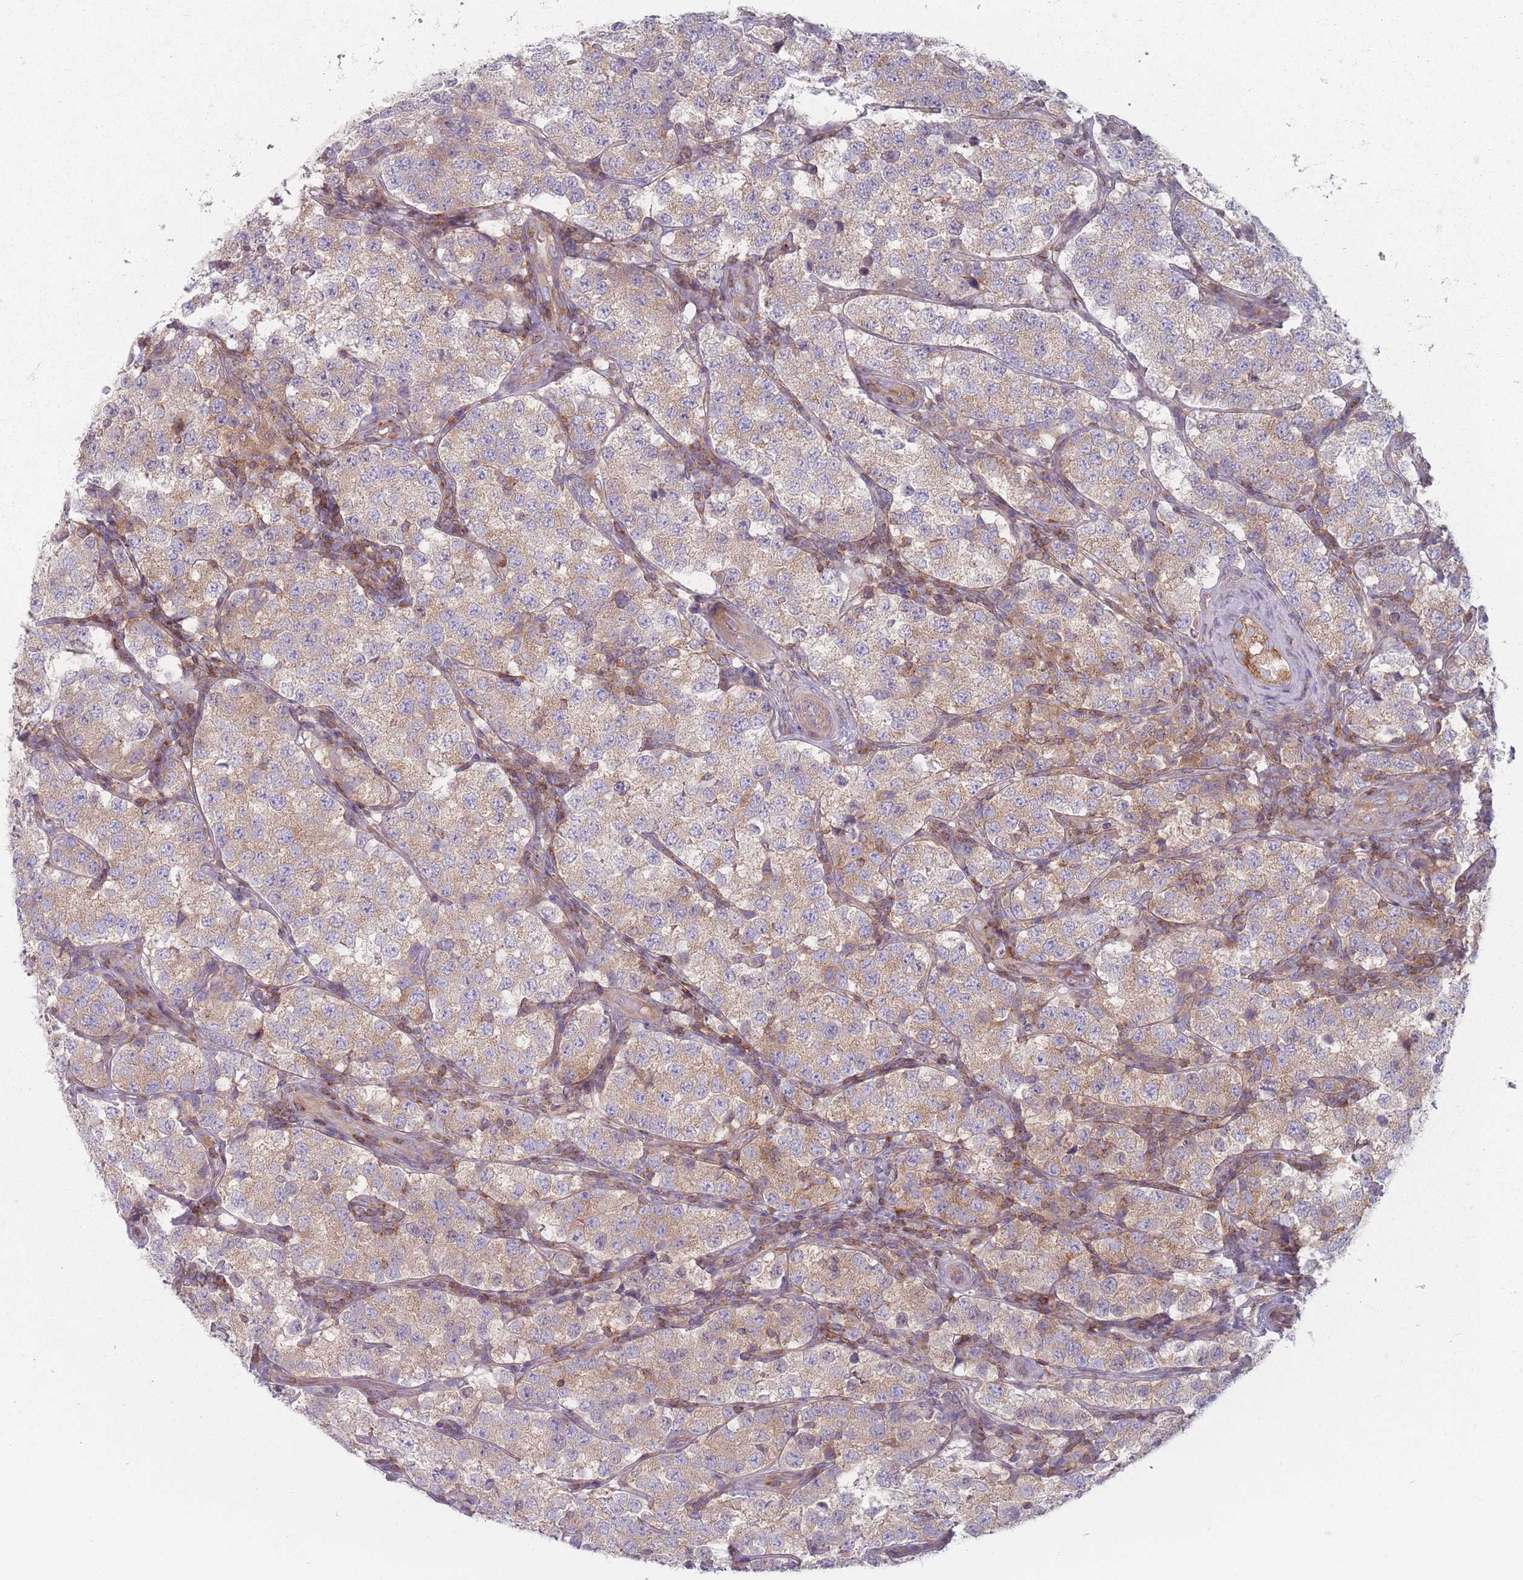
{"staining": {"intensity": "weak", "quantity": ">75%", "location": "cytoplasmic/membranous"}, "tissue": "testis cancer", "cell_type": "Tumor cells", "image_type": "cancer", "snomed": [{"axis": "morphology", "description": "Seminoma, NOS"}, {"axis": "topography", "description": "Testis"}], "caption": "A histopathology image of human testis cancer stained for a protein exhibits weak cytoplasmic/membranous brown staining in tumor cells.", "gene": "HSBP1L1", "patient": {"sex": "male", "age": 34}}